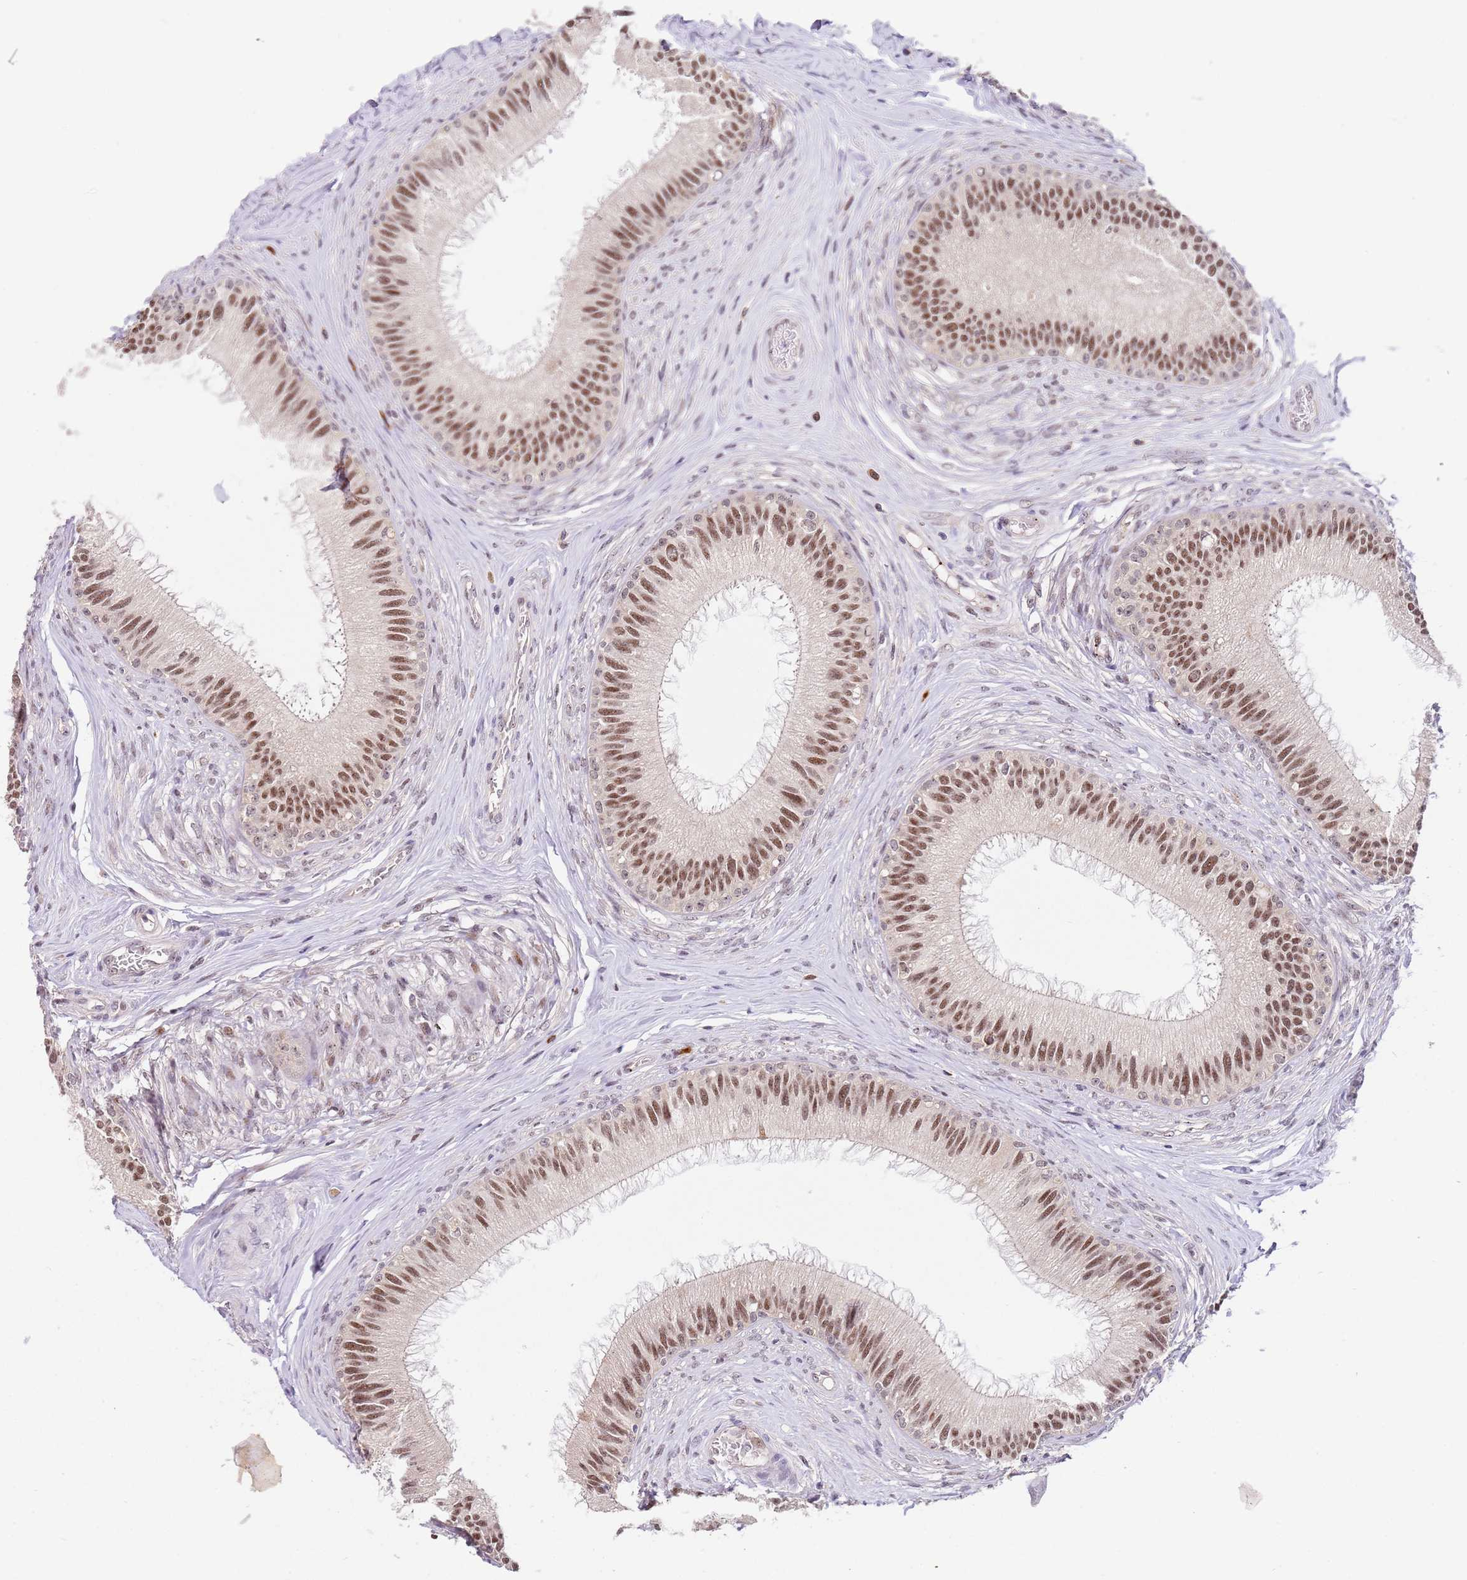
{"staining": {"intensity": "moderate", "quantity": ">75%", "location": "nuclear"}, "tissue": "epididymis", "cell_type": "Glandular cells", "image_type": "normal", "snomed": [{"axis": "morphology", "description": "Normal tissue, NOS"}, {"axis": "topography", "description": "Epididymis"}], "caption": "High-power microscopy captured an immunohistochemistry (IHC) micrograph of unremarkable epididymis, revealing moderate nuclear positivity in about >75% of glandular cells.", "gene": "LGALSL", "patient": {"sex": "male", "age": 27}}